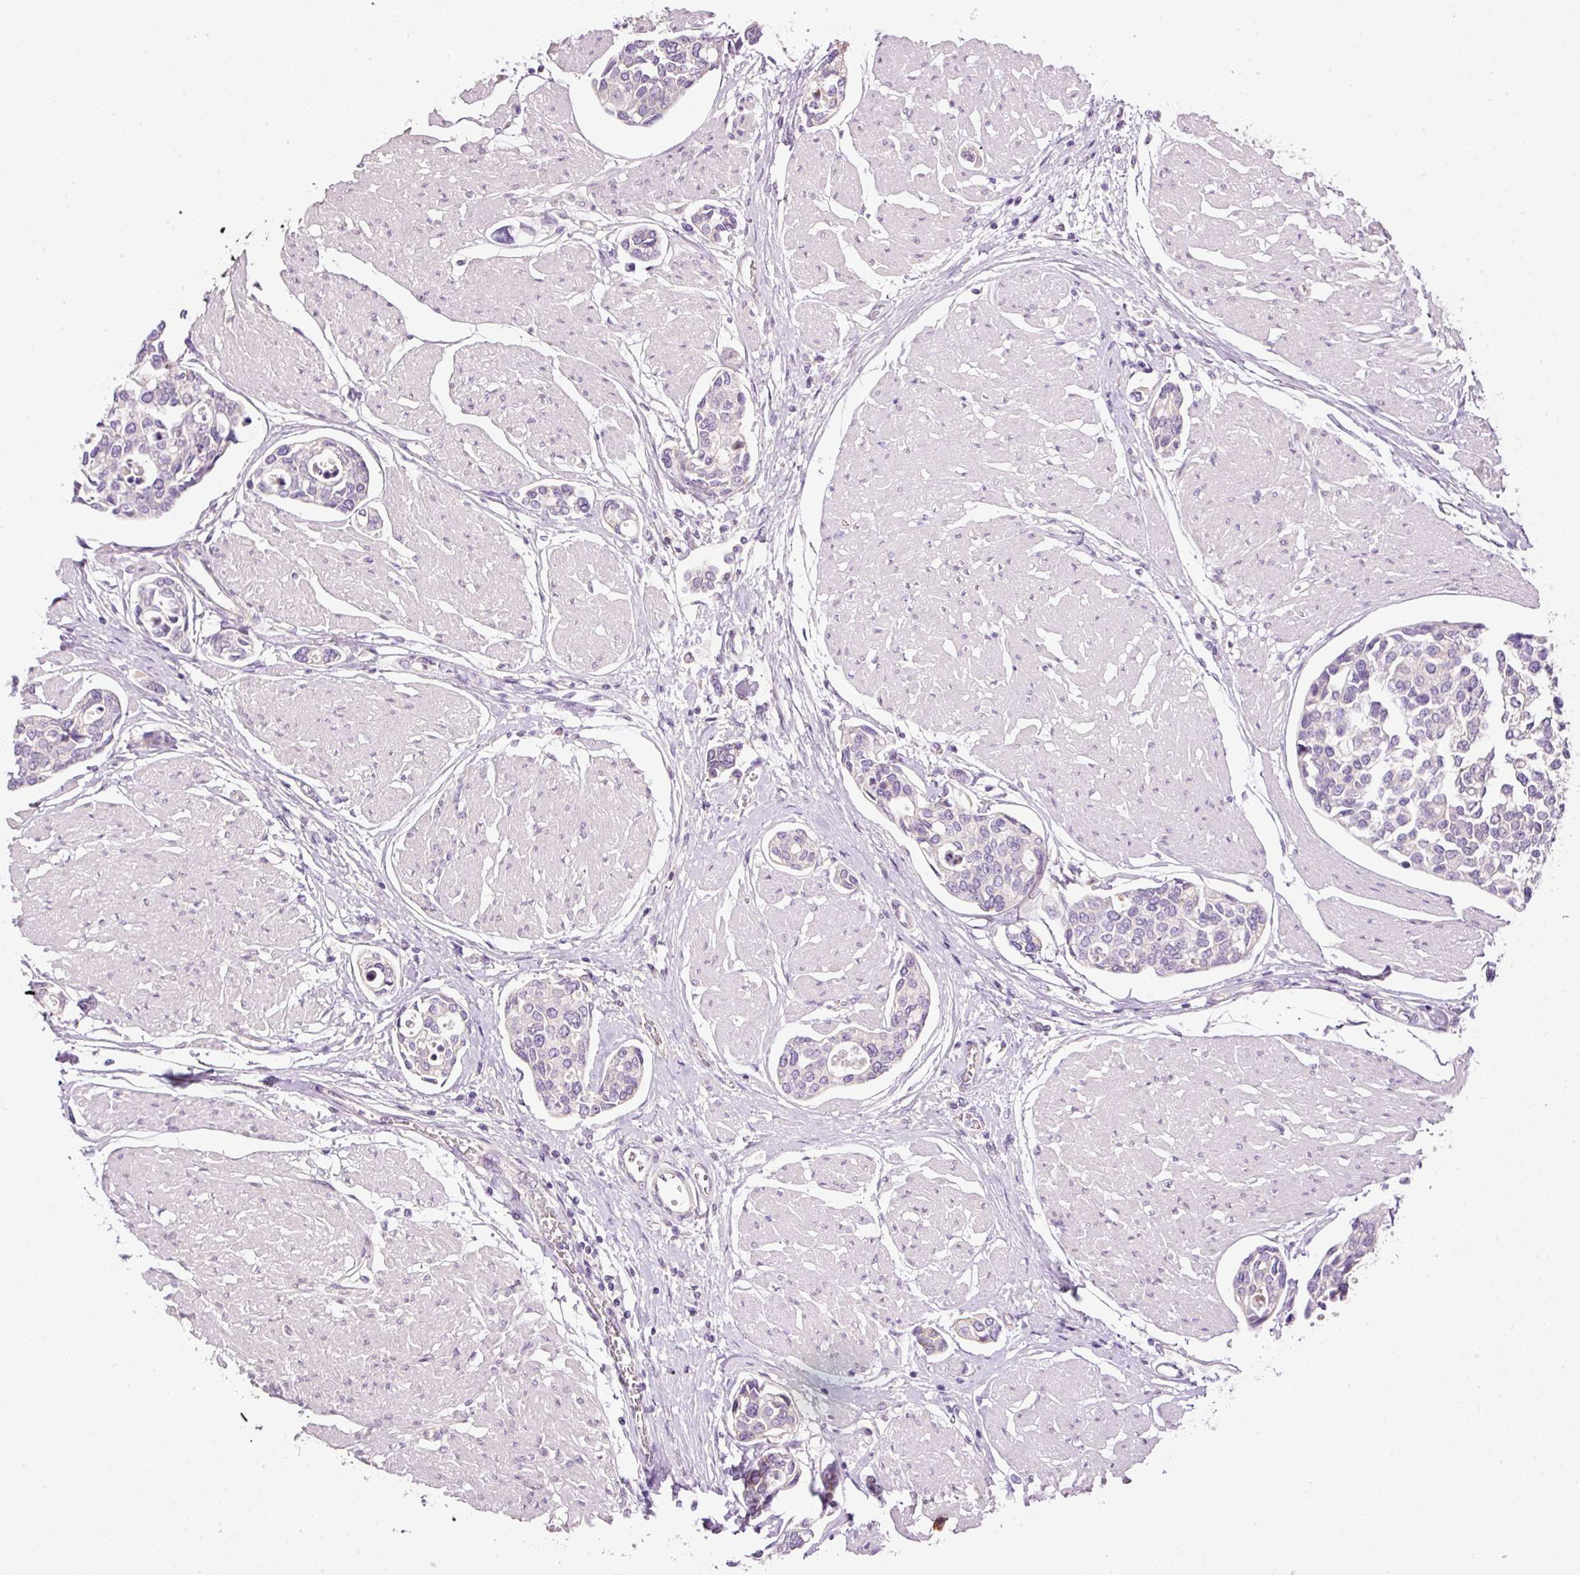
{"staining": {"intensity": "negative", "quantity": "none", "location": "none"}, "tissue": "urothelial cancer", "cell_type": "Tumor cells", "image_type": "cancer", "snomed": [{"axis": "morphology", "description": "Urothelial carcinoma, High grade"}, {"axis": "topography", "description": "Urinary bladder"}], "caption": "There is no significant expression in tumor cells of urothelial cancer.", "gene": "KPNA5", "patient": {"sex": "male", "age": 78}}